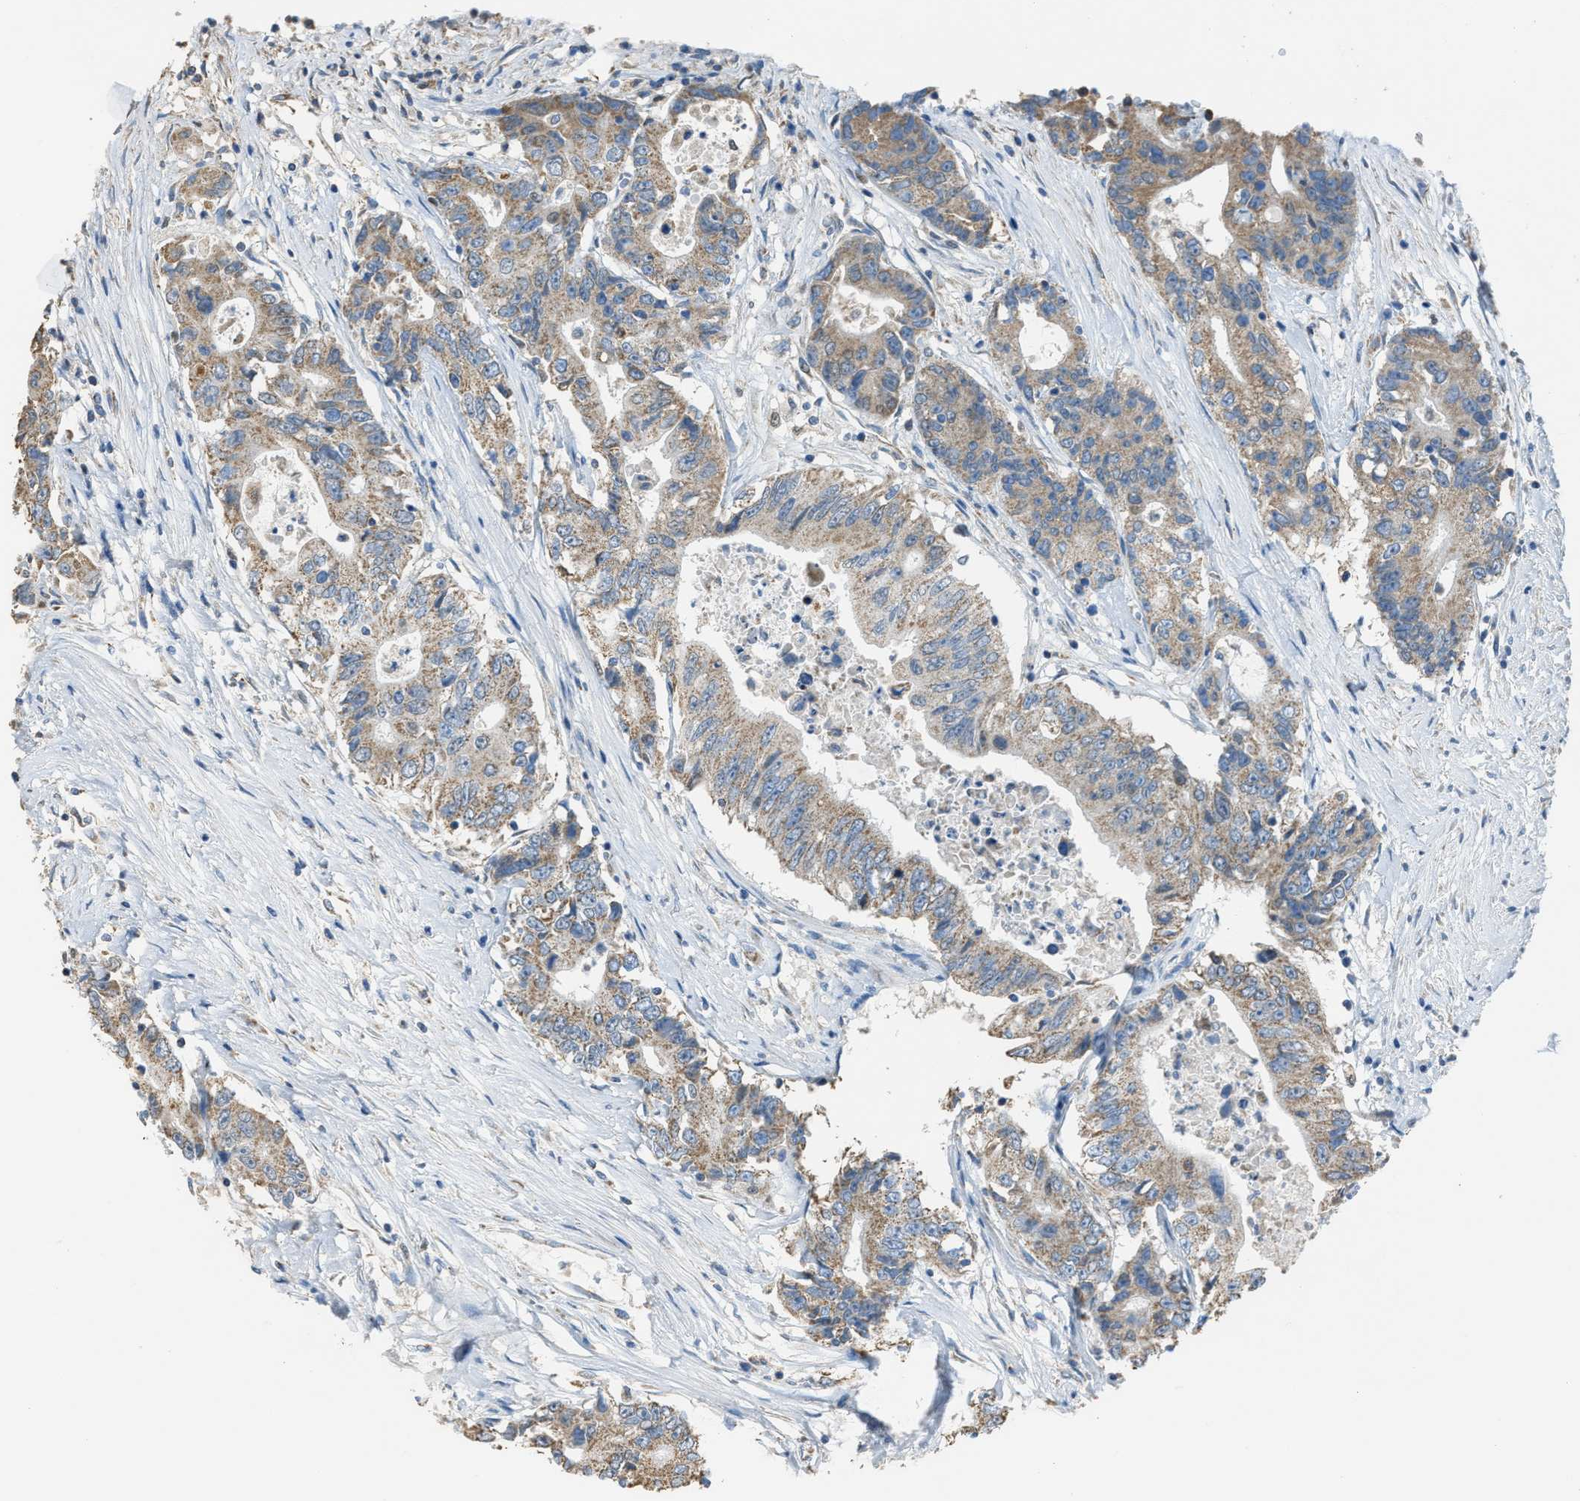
{"staining": {"intensity": "moderate", "quantity": ">75%", "location": "cytoplasmic/membranous"}, "tissue": "colorectal cancer", "cell_type": "Tumor cells", "image_type": "cancer", "snomed": [{"axis": "morphology", "description": "Adenocarcinoma, NOS"}, {"axis": "topography", "description": "Colon"}], "caption": "IHC of human adenocarcinoma (colorectal) shows medium levels of moderate cytoplasmic/membranous expression in about >75% of tumor cells. The staining is performed using DAB (3,3'-diaminobenzidine) brown chromogen to label protein expression. The nuclei are counter-stained blue using hematoxylin.", "gene": "SLC25A11", "patient": {"sex": "female", "age": 77}}